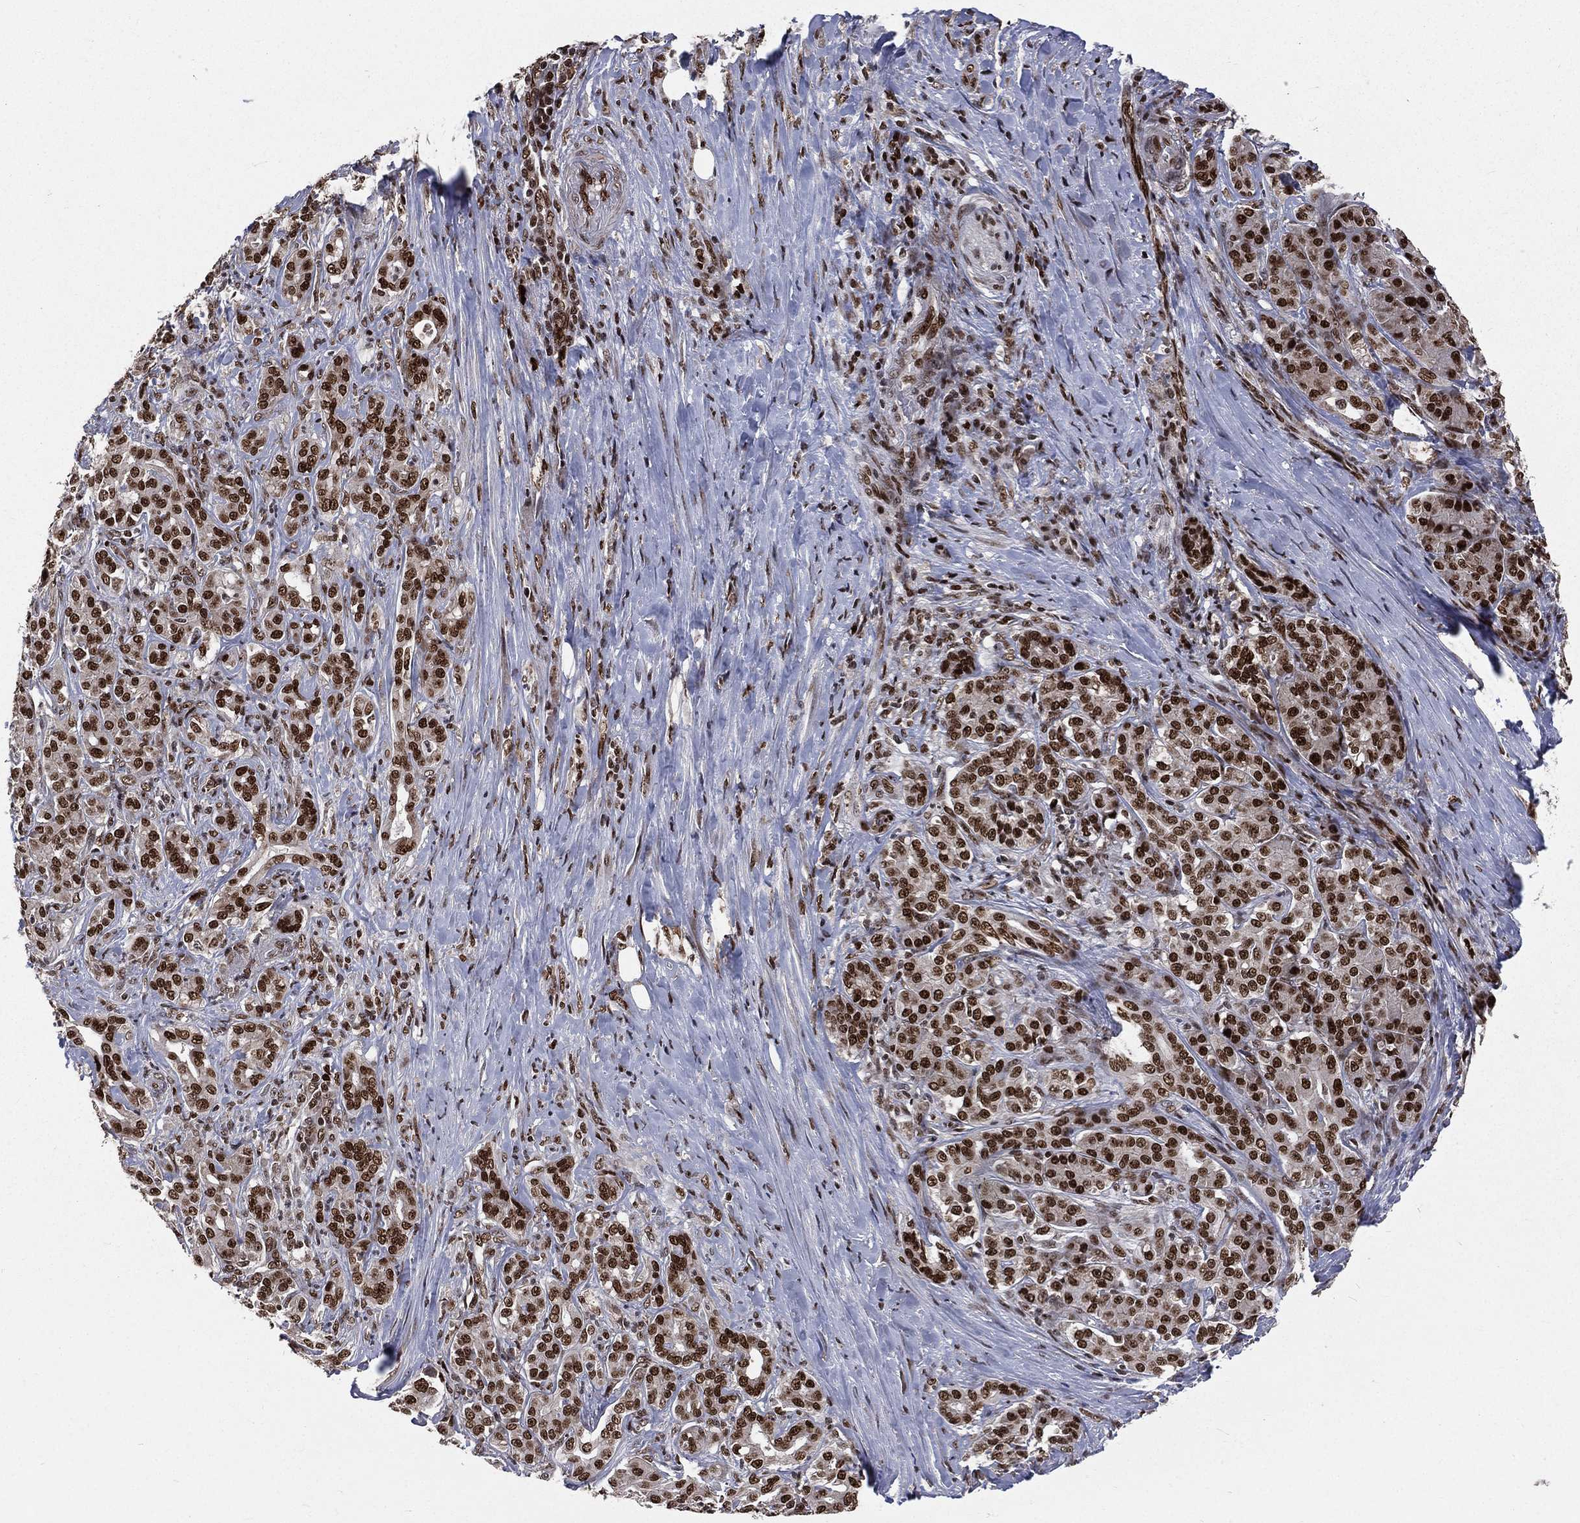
{"staining": {"intensity": "strong", "quantity": ">75%", "location": "nuclear"}, "tissue": "pancreatic cancer", "cell_type": "Tumor cells", "image_type": "cancer", "snomed": [{"axis": "morphology", "description": "Normal tissue, NOS"}, {"axis": "morphology", "description": "Inflammation, NOS"}, {"axis": "morphology", "description": "Adenocarcinoma, NOS"}, {"axis": "topography", "description": "Pancreas"}], "caption": "A micrograph of pancreatic adenocarcinoma stained for a protein displays strong nuclear brown staining in tumor cells.", "gene": "POLB", "patient": {"sex": "male", "age": 57}}